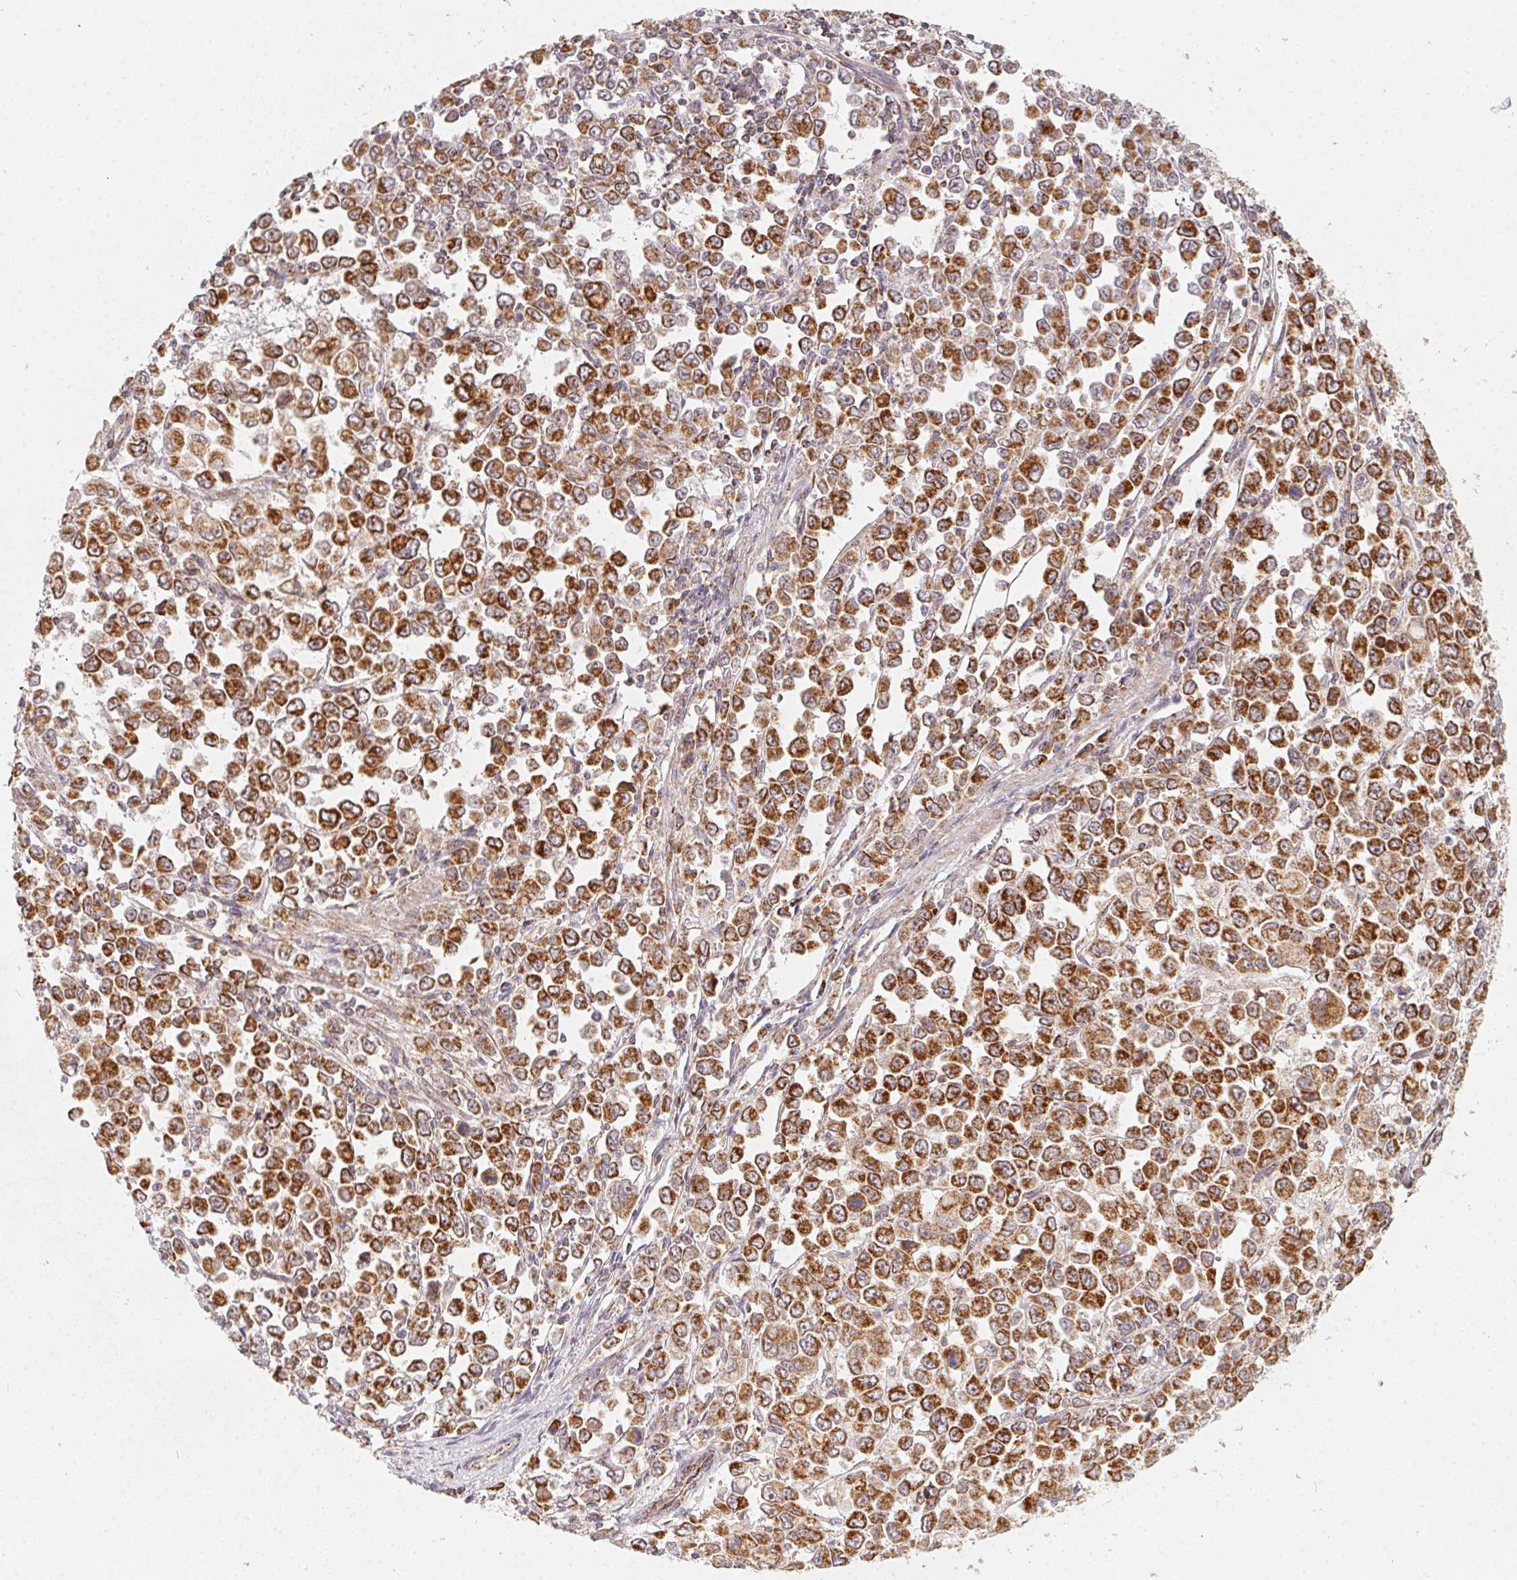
{"staining": {"intensity": "strong", "quantity": ">75%", "location": "cytoplasmic/membranous"}, "tissue": "stomach cancer", "cell_type": "Tumor cells", "image_type": "cancer", "snomed": [{"axis": "morphology", "description": "Adenocarcinoma, NOS"}, {"axis": "topography", "description": "Stomach, upper"}], "caption": "Immunohistochemistry (IHC) staining of stomach adenocarcinoma, which displays high levels of strong cytoplasmic/membranous staining in approximately >75% of tumor cells indicating strong cytoplasmic/membranous protein expression. The staining was performed using DAB (brown) for protein detection and nuclei were counterstained in hematoxylin (blue).", "gene": "NDUFS6", "patient": {"sex": "male", "age": 70}}